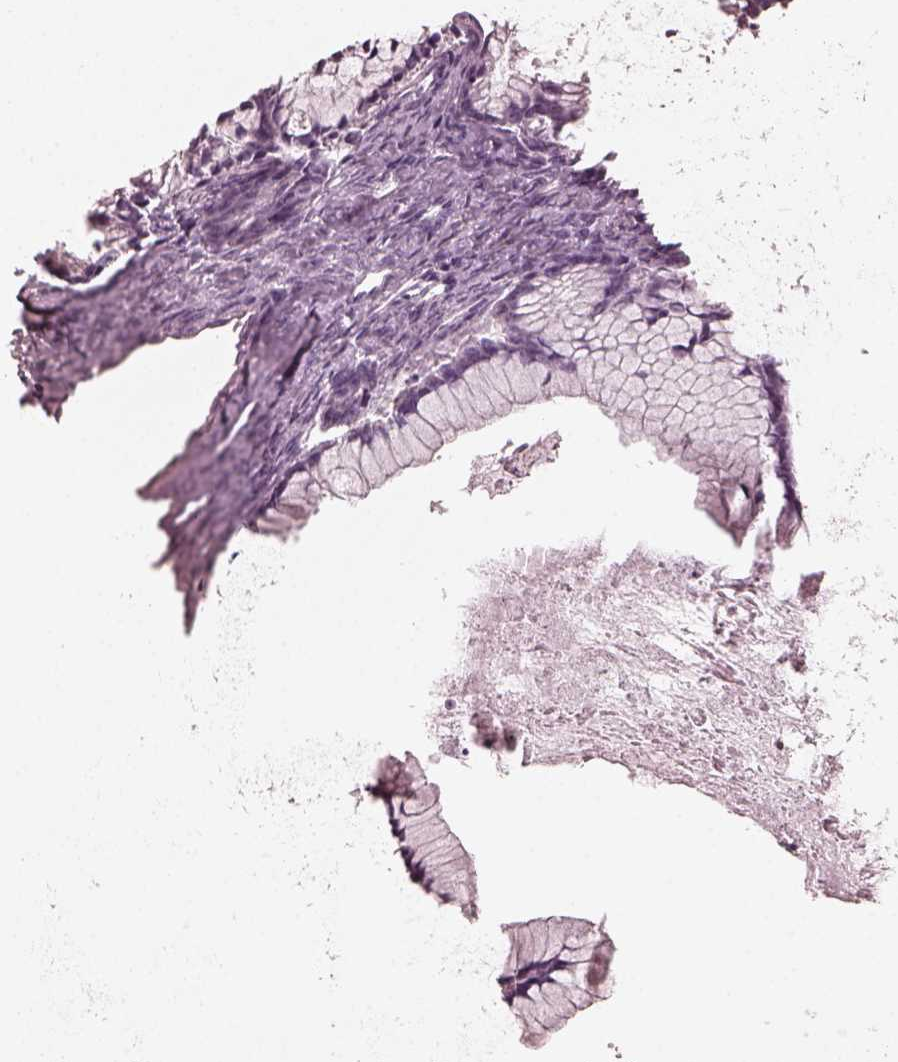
{"staining": {"intensity": "negative", "quantity": "none", "location": "none"}, "tissue": "ovarian cancer", "cell_type": "Tumor cells", "image_type": "cancer", "snomed": [{"axis": "morphology", "description": "Cystadenocarcinoma, mucinous, NOS"}, {"axis": "topography", "description": "Ovary"}], "caption": "There is no significant positivity in tumor cells of ovarian mucinous cystadenocarcinoma.", "gene": "OPTC", "patient": {"sex": "female", "age": 41}}